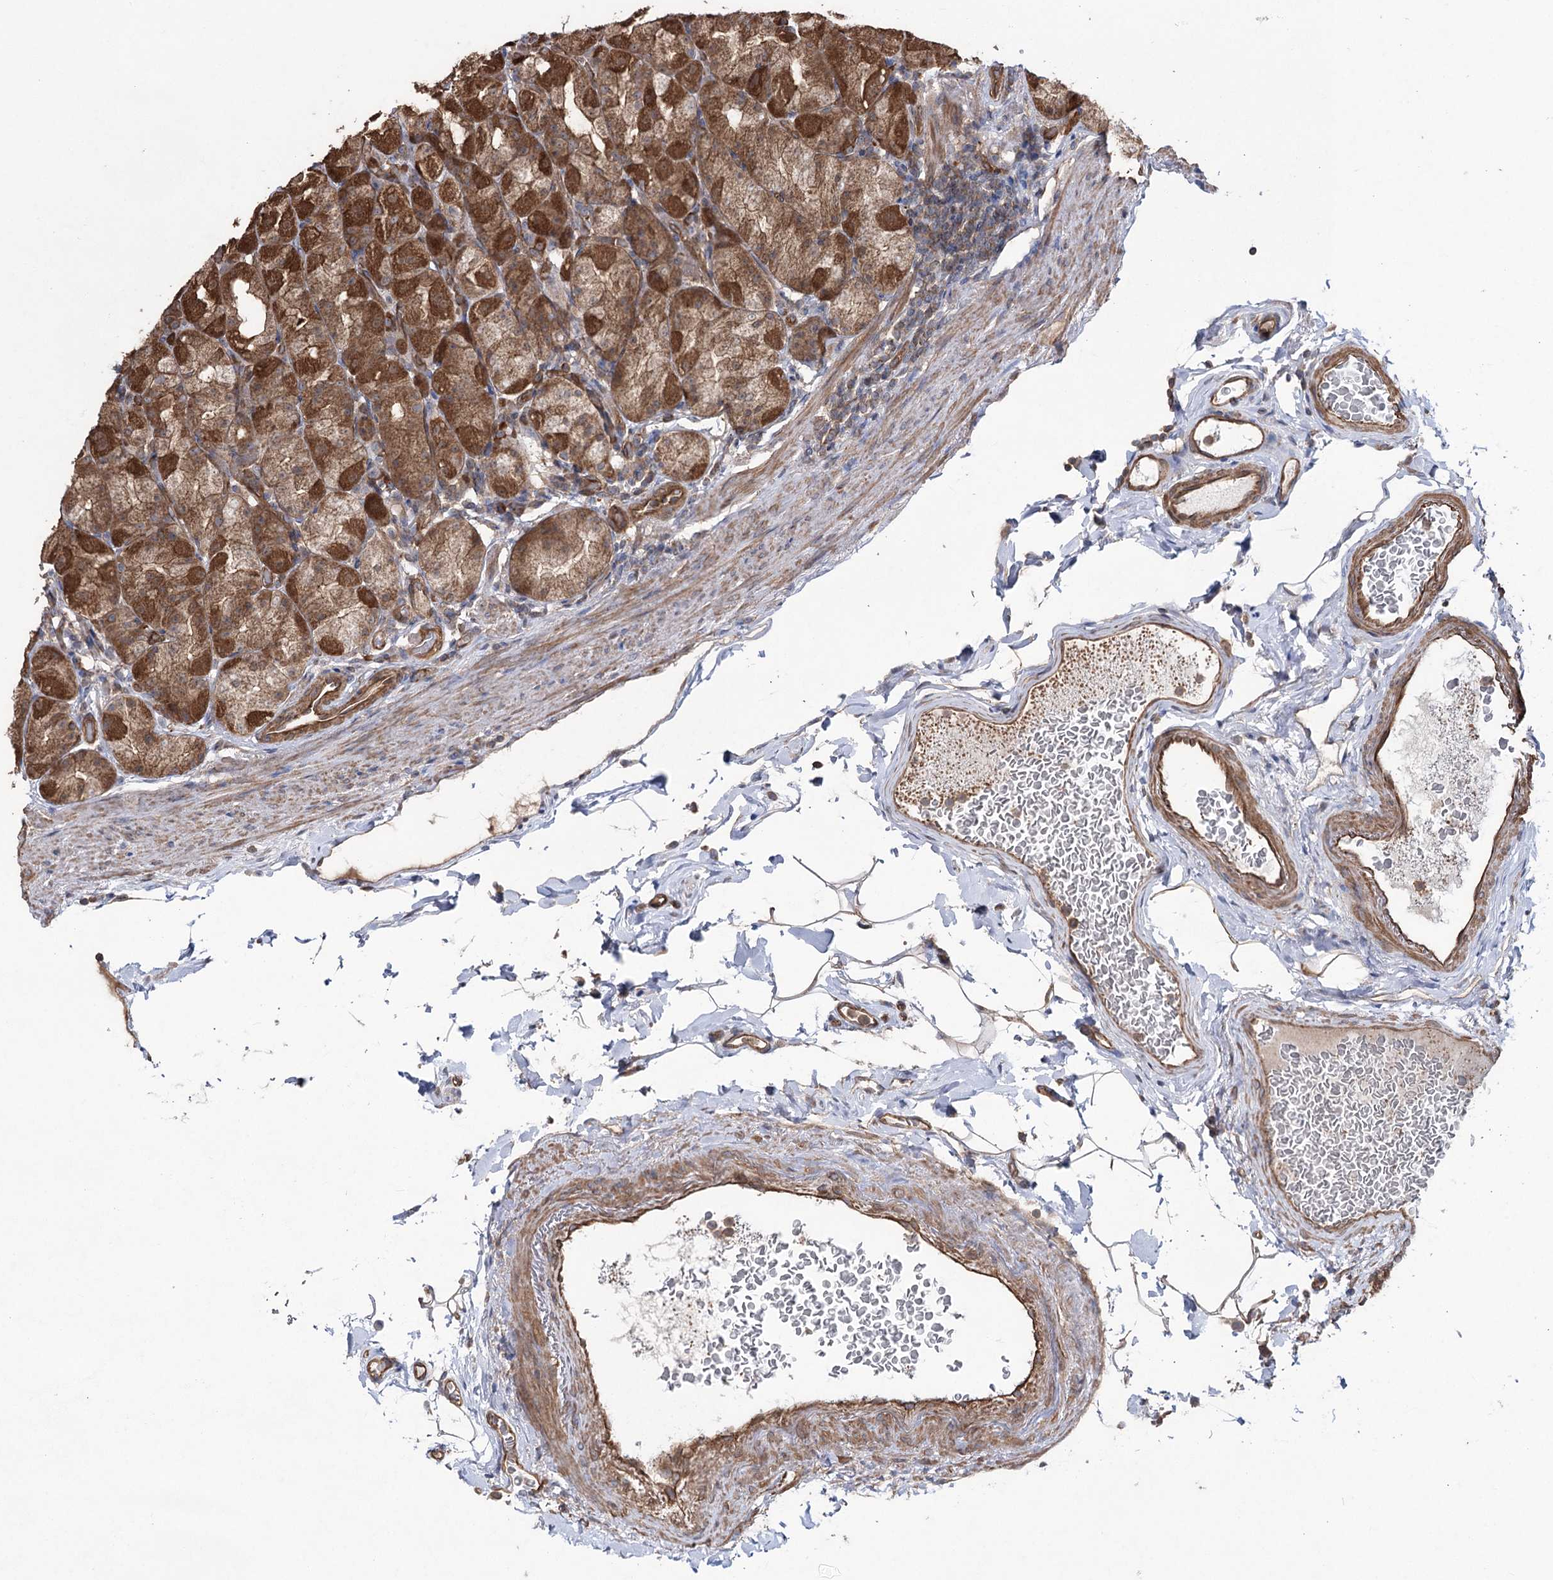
{"staining": {"intensity": "moderate", "quantity": ">75%", "location": "cytoplasmic/membranous"}, "tissue": "stomach", "cell_type": "Glandular cells", "image_type": "normal", "snomed": [{"axis": "morphology", "description": "Normal tissue, NOS"}, {"axis": "topography", "description": "Stomach, upper"}], "caption": "High-power microscopy captured an immunohistochemistry (IHC) micrograph of normal stomach, revealing moderate cytoplasmic/membranous positivity in about >75% of glandular cells. (Stains: DAB (3,3'-diaminobenzidine) in brown, nuclei in blue, Microscopy: brightfield microscopy at high magnification).", "gene": "LARS2", "patient": {"sex": "male", "age": 68}}